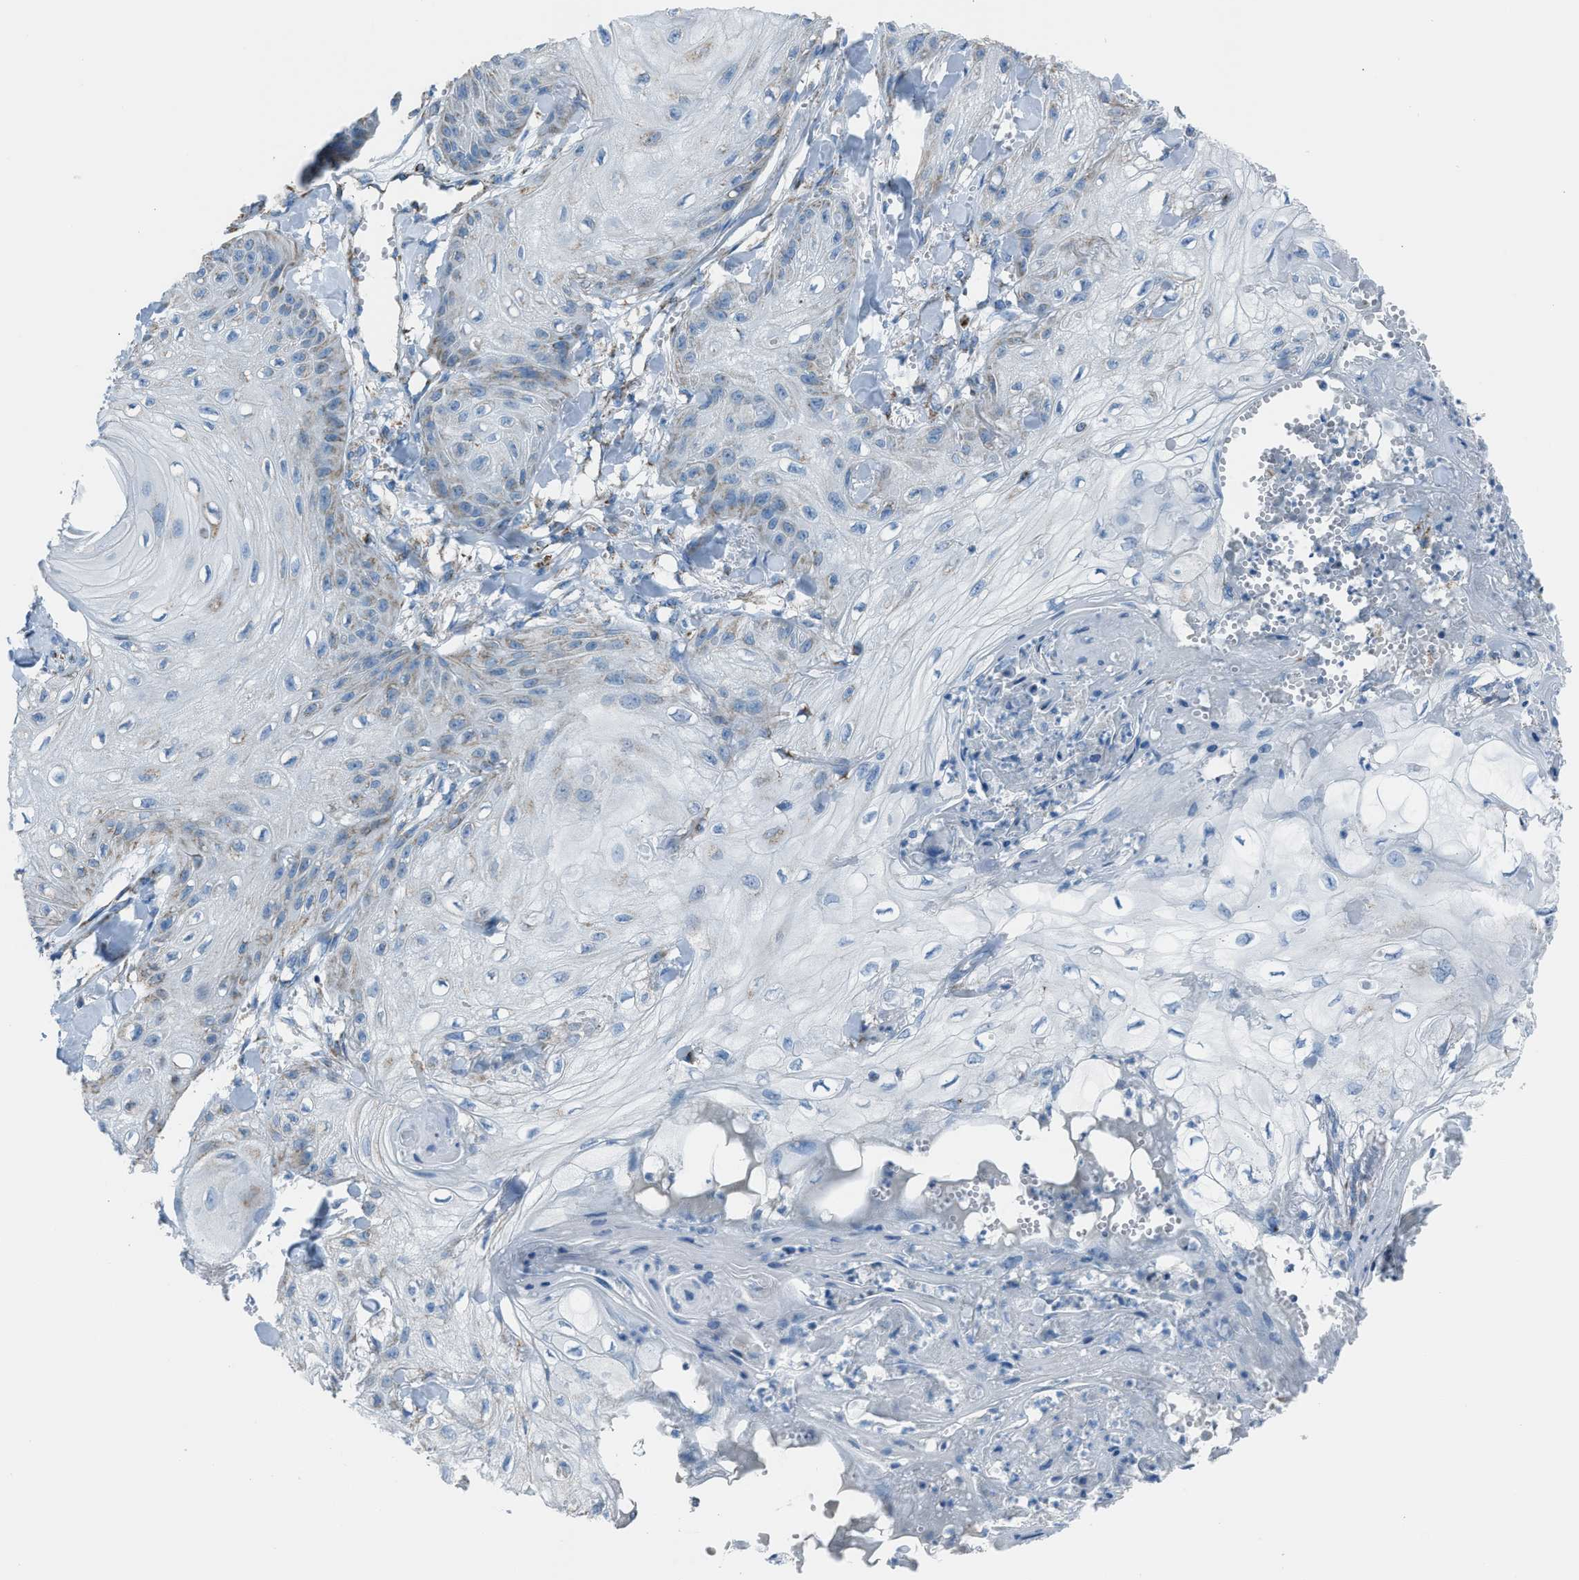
{"staining": {"intensity": "moderate", "quantity": "<25%", "location": "cytoplasmic/membranous"}, "tissue": "skin cancer", "cell_type": "Tumor cells", "image_type": "cancer", "snomed": [{"axis": "morphology", "description": "Squamous cell carcinoma, NOS"}, {"axis": "topography", "description": "Skin"}], "caption": "Squamous cell carcinoma (skin) stained for a protein (brown) exhibits moderate cytoplasmic/membranous positive expression in approximately <25% of tumor cells.", "gene": "MDH2", "patient": {"sex": "male", "age": 74}}